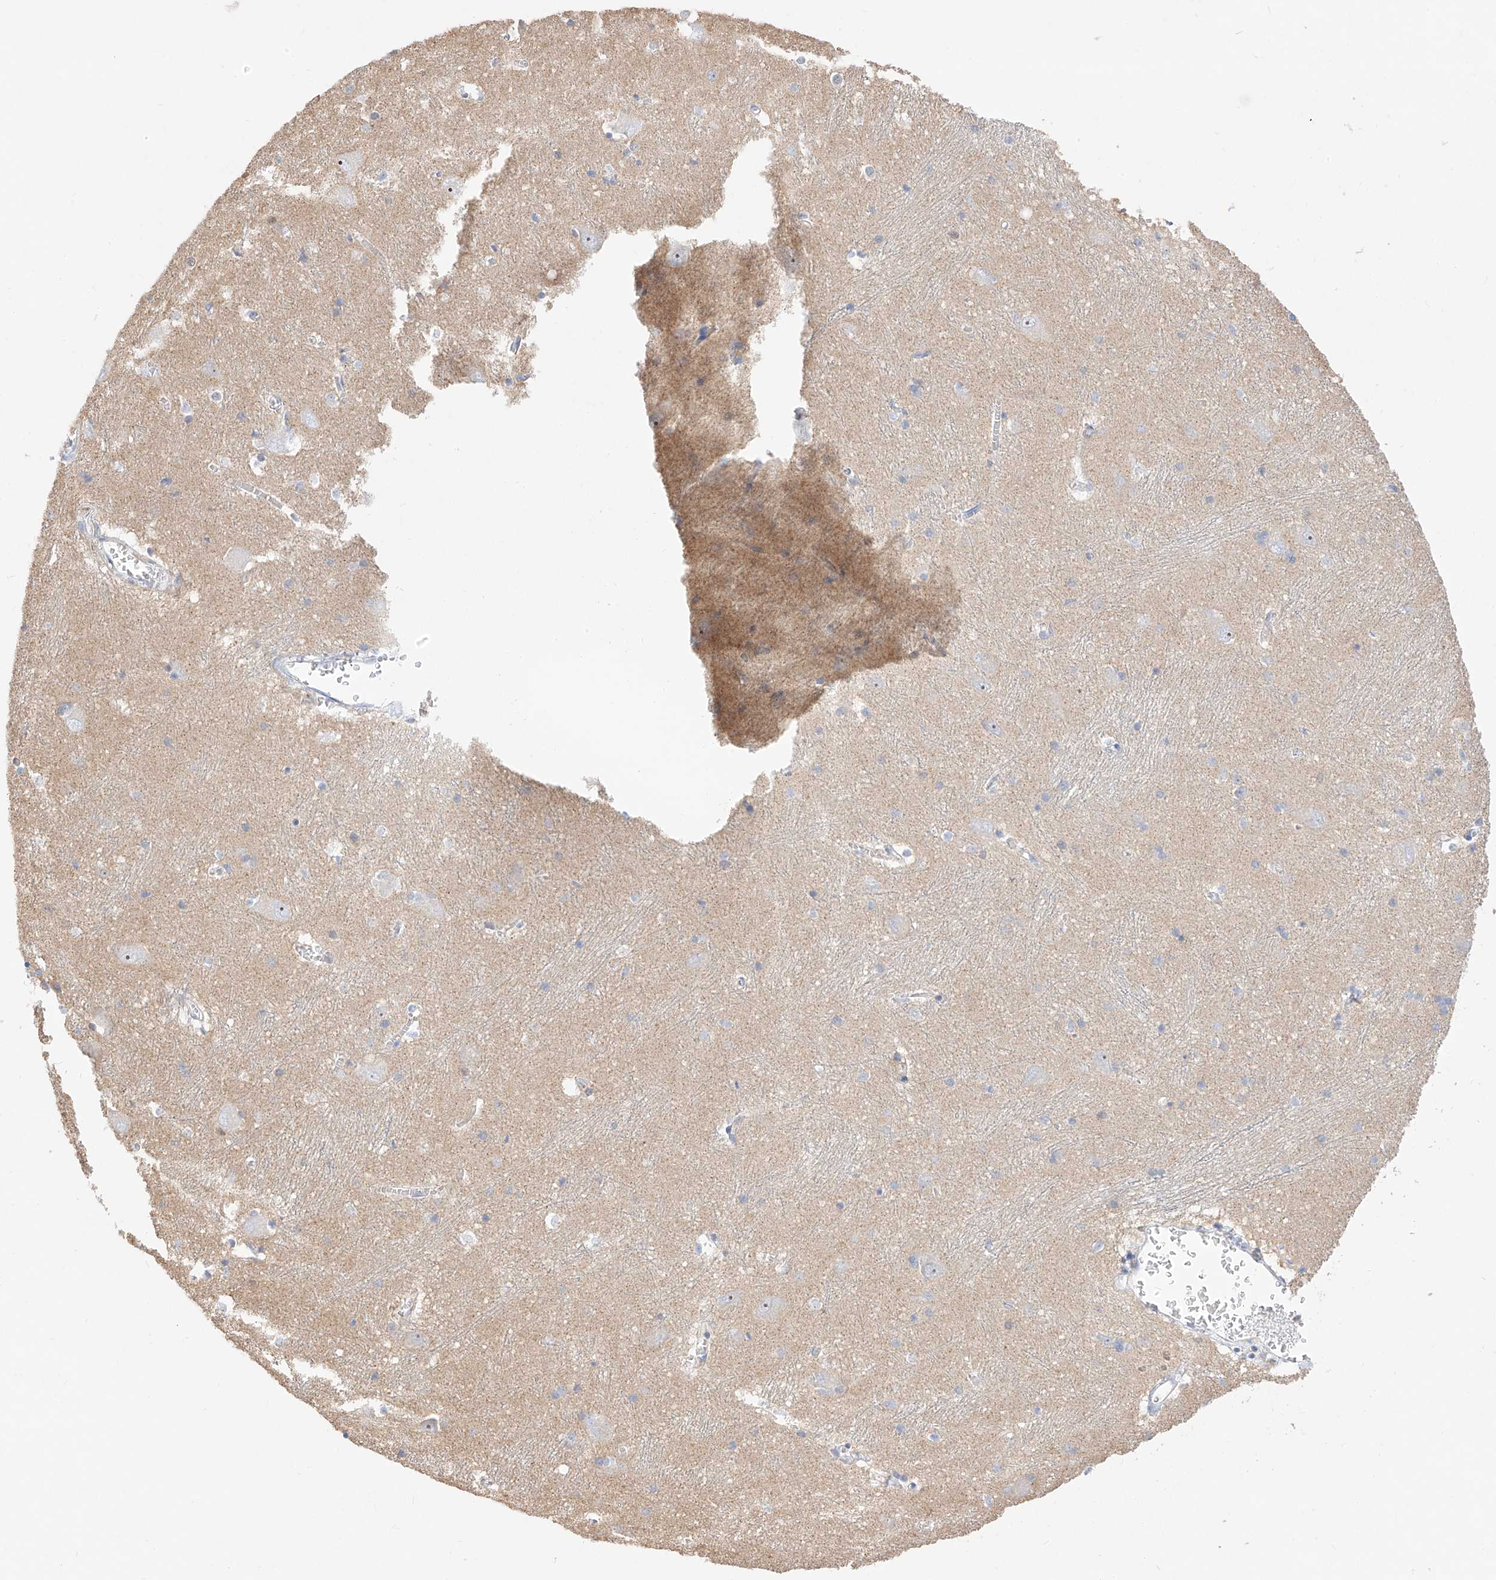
{"staining": {"intensity": "negative", "quantity": "none", "location": "none"}, "tissue": "caudate", "cell_type": "Glial cells", "image_type": "normal", "snomed": [{"axis": "morphology", "description": "Normal tissue, NOS"}, {"axis": "topography", "description": "Lateral ventricle wall"}], "caption": "Immunohistochemistry (IHC) of benign human caudate displays no staining in glial cells. (Stains: DAB IHC with hematoxylin counter stain, Microscopy: brightfield microscopy at high magnification).", "gene": "SNU13", "patient": {"sex": "male", "age": 37}}